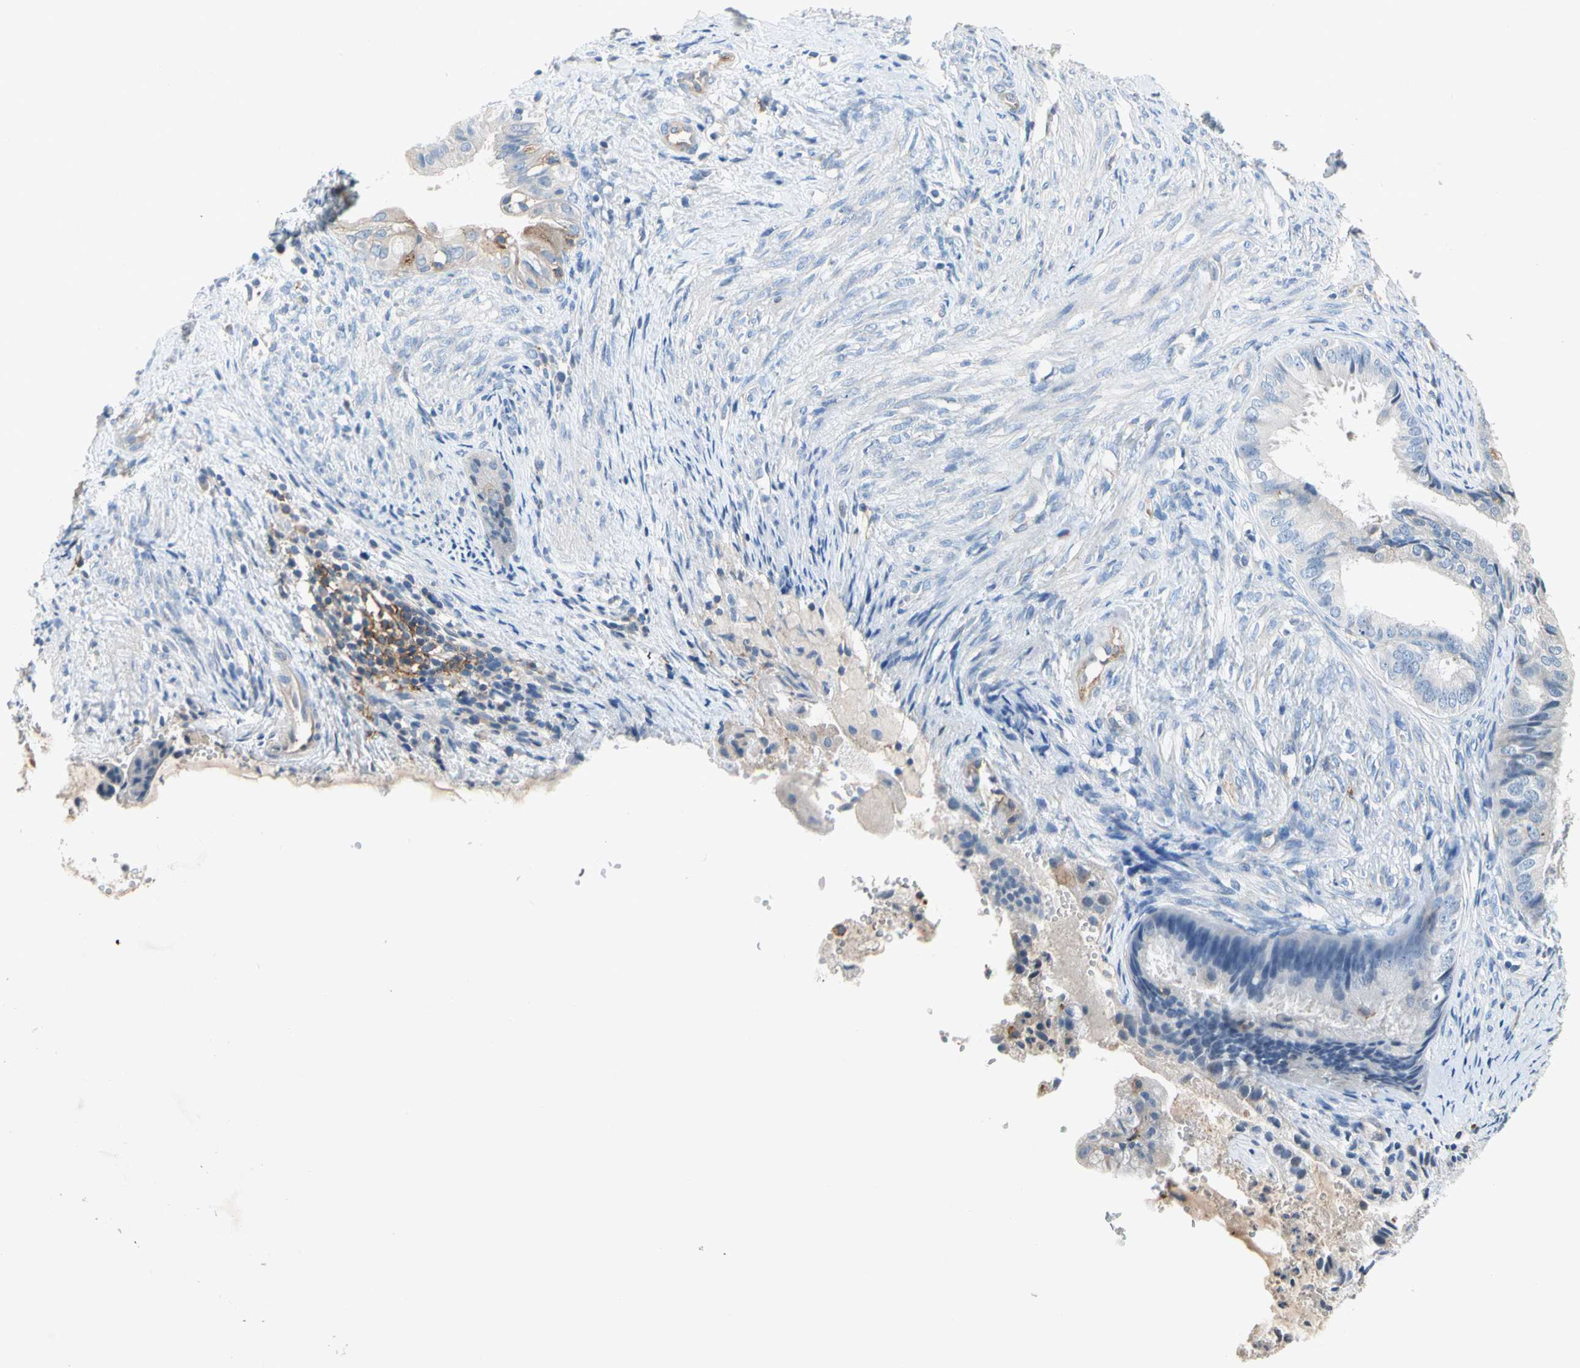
{"staining": {"intensity": "weak", "quantity": "<25%", "location": "cytoplasmic/membranous"}, "tissue": "endometrial cancer", "cell_type": "Tumor cells", "image_type": "cancer", "snomed": [{"axis": "morphology", "description": "Adenocarcinoma, NOS"}, {"axis": "topography", "description": "Endometrium"}], "caption": "IHC of endometrial adenocarcinoma exhibits no expression in tumor cells.", "gene": "NDFIP2", "patient": {"sex": "female", "age": 86}}